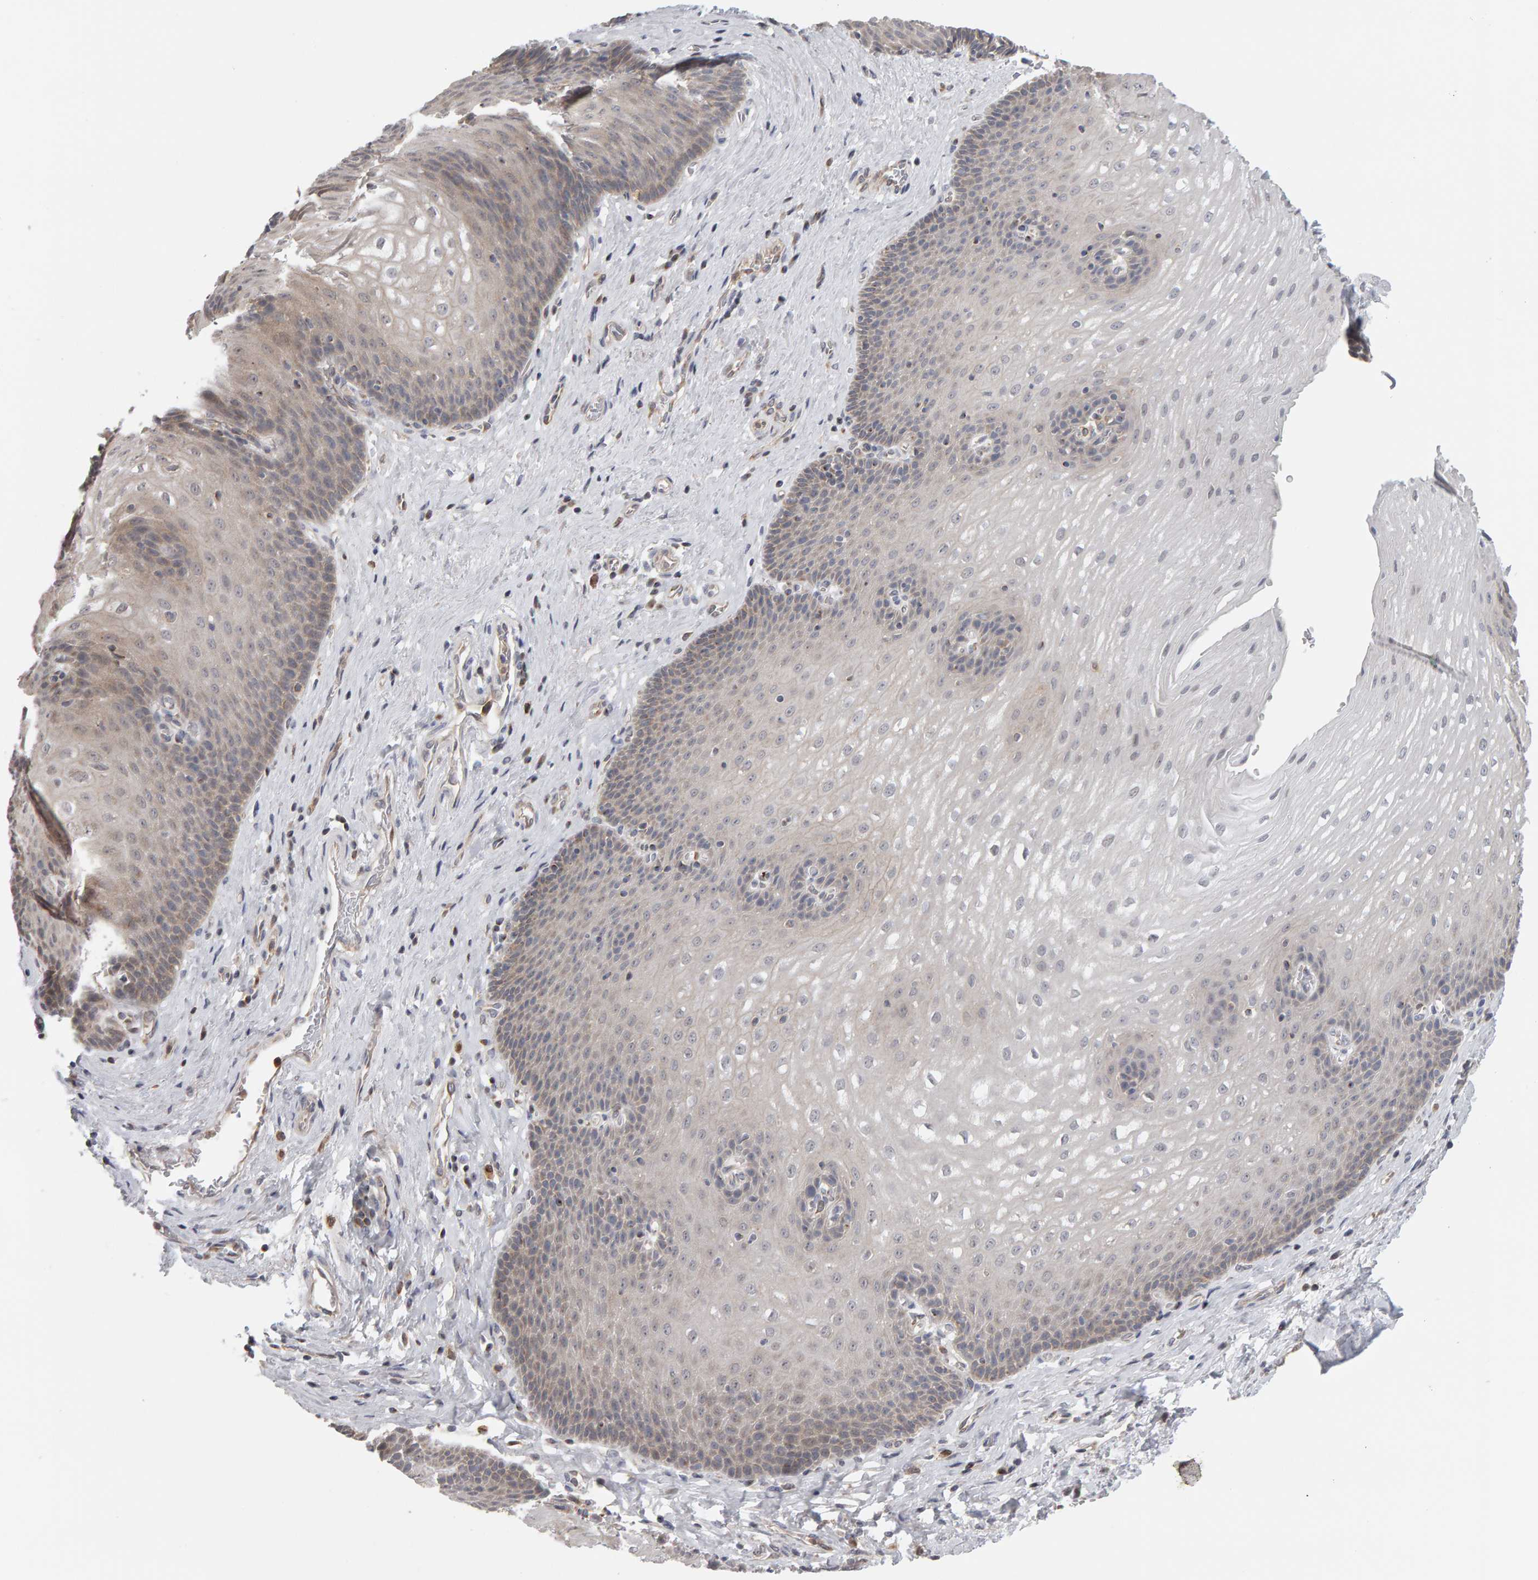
{"staining": {"intensity": "weak", "quantity": "<25%", "location": "cytoplasmic/membranous"}, "tissue": "esophagus", "cell_type": "Squamous epithelial cells", "image_type": "normal", "snomed": [{"axis": "morphology", "description": "Normal tissue, NOS"}, {"axis": "topography", "description": "Esophagus"}], "caption": "DAB immunohistochemical staining of unremarkable esophagus shows no significant staining in squamous epithelial cells.", "gene": "MSRA", "patient": {"sex": "male", "age": 48}}